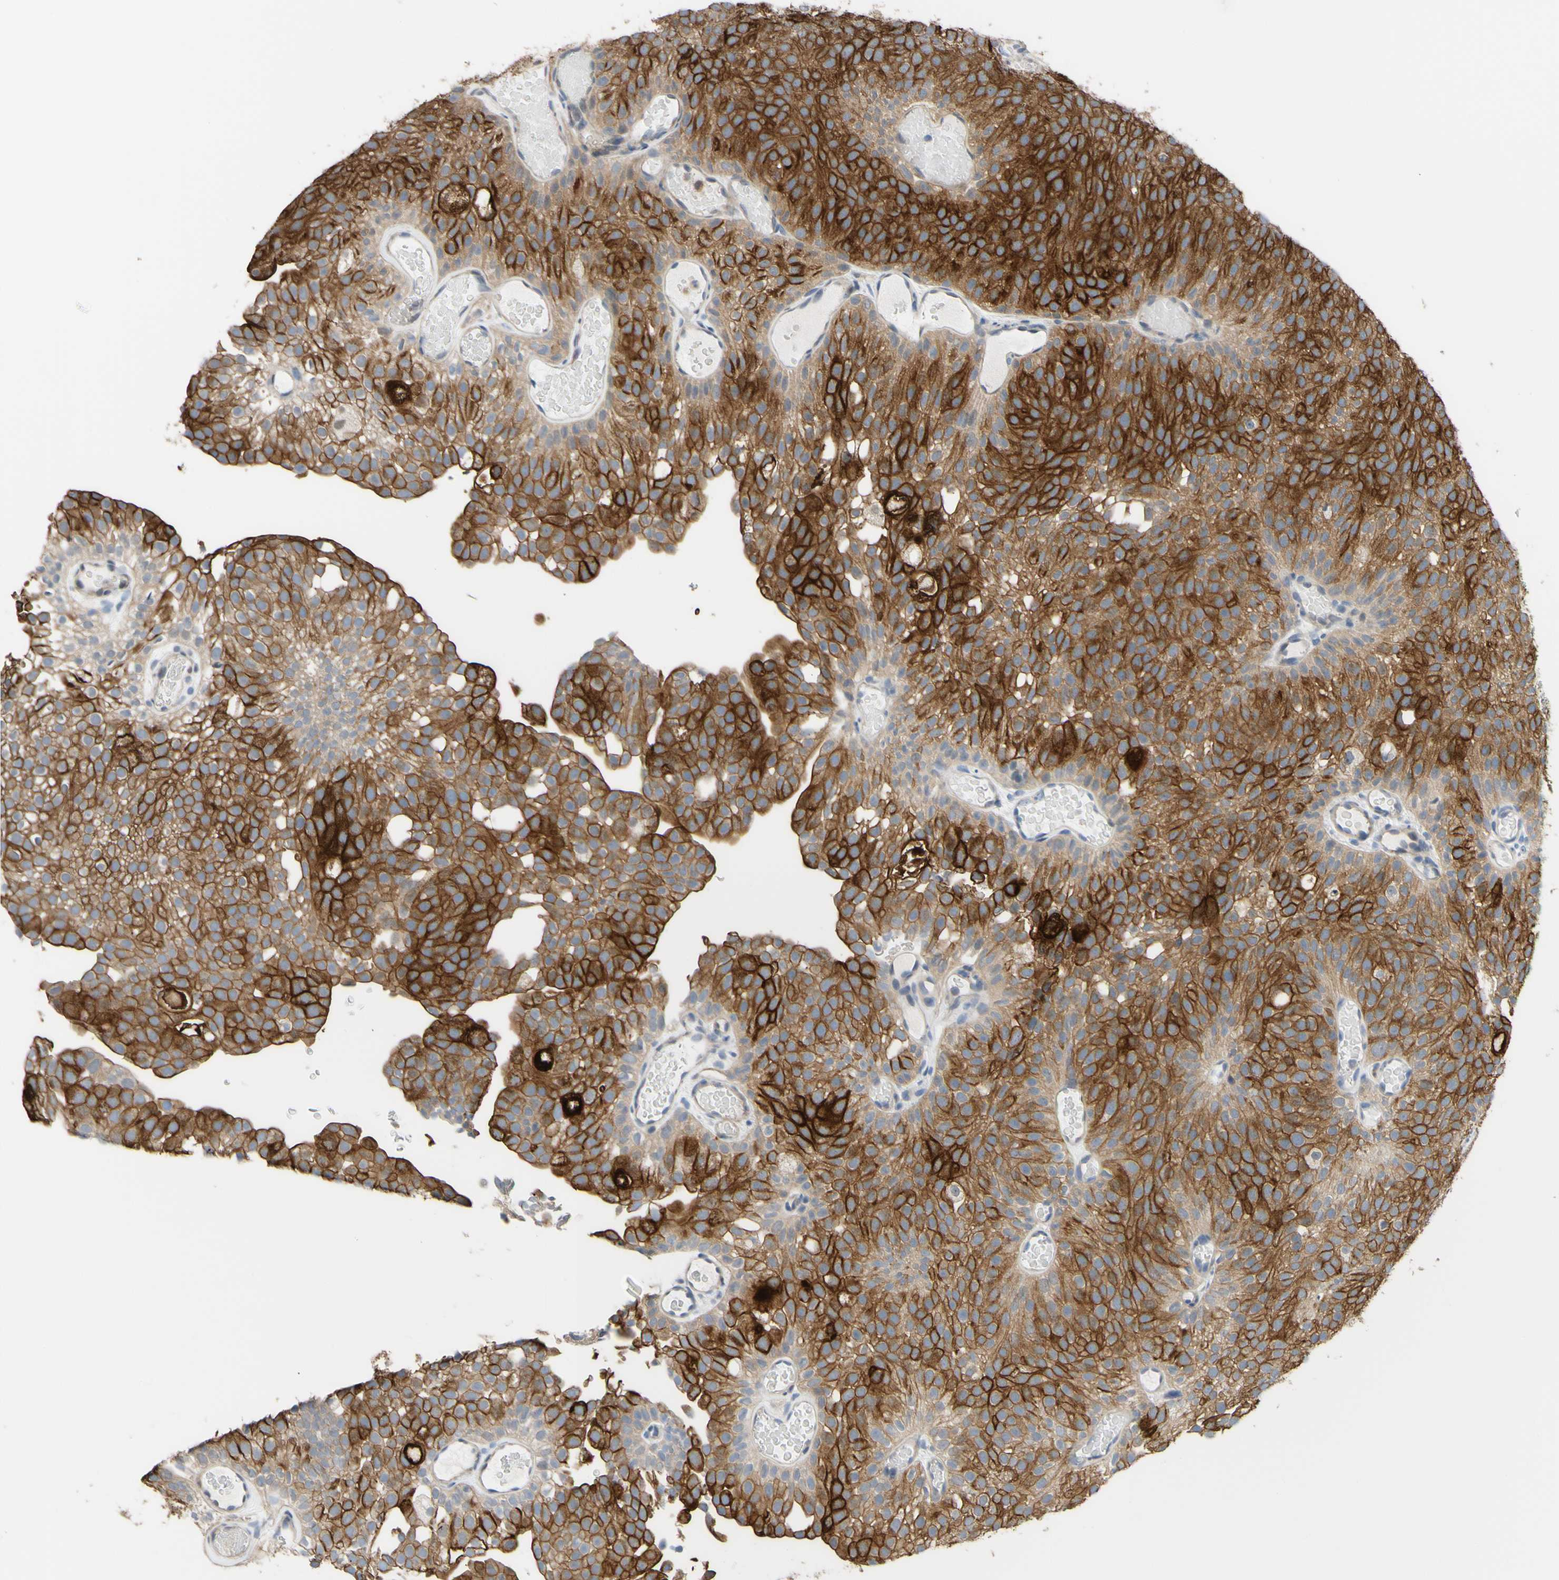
{"staining": {"intensity": "strong", "quantity": ">75%", "location": "cytoplasmic/membranous"}, "tissue": "urothelial cancer", "cell_type": "Tumor cells", "image_type": "cancer", "snomed": [{"axis": "morphology", "description": "Urothelial carcinoma, Low grade"}, {"axis": "topography", "description": "Urinary bladder"}], "caption": "IHC histopathology image of neoplastic tissue: human urothelial cancer stained using immunohistochemistry displays high levels of strong protein expression localized specifically in the cytoplasmic/membranous of tumor cells, appearing as a cytoplasmic/membranous brown color.", "gene": "UPK3B", "patient": {"sex": "male", "age": 78}}